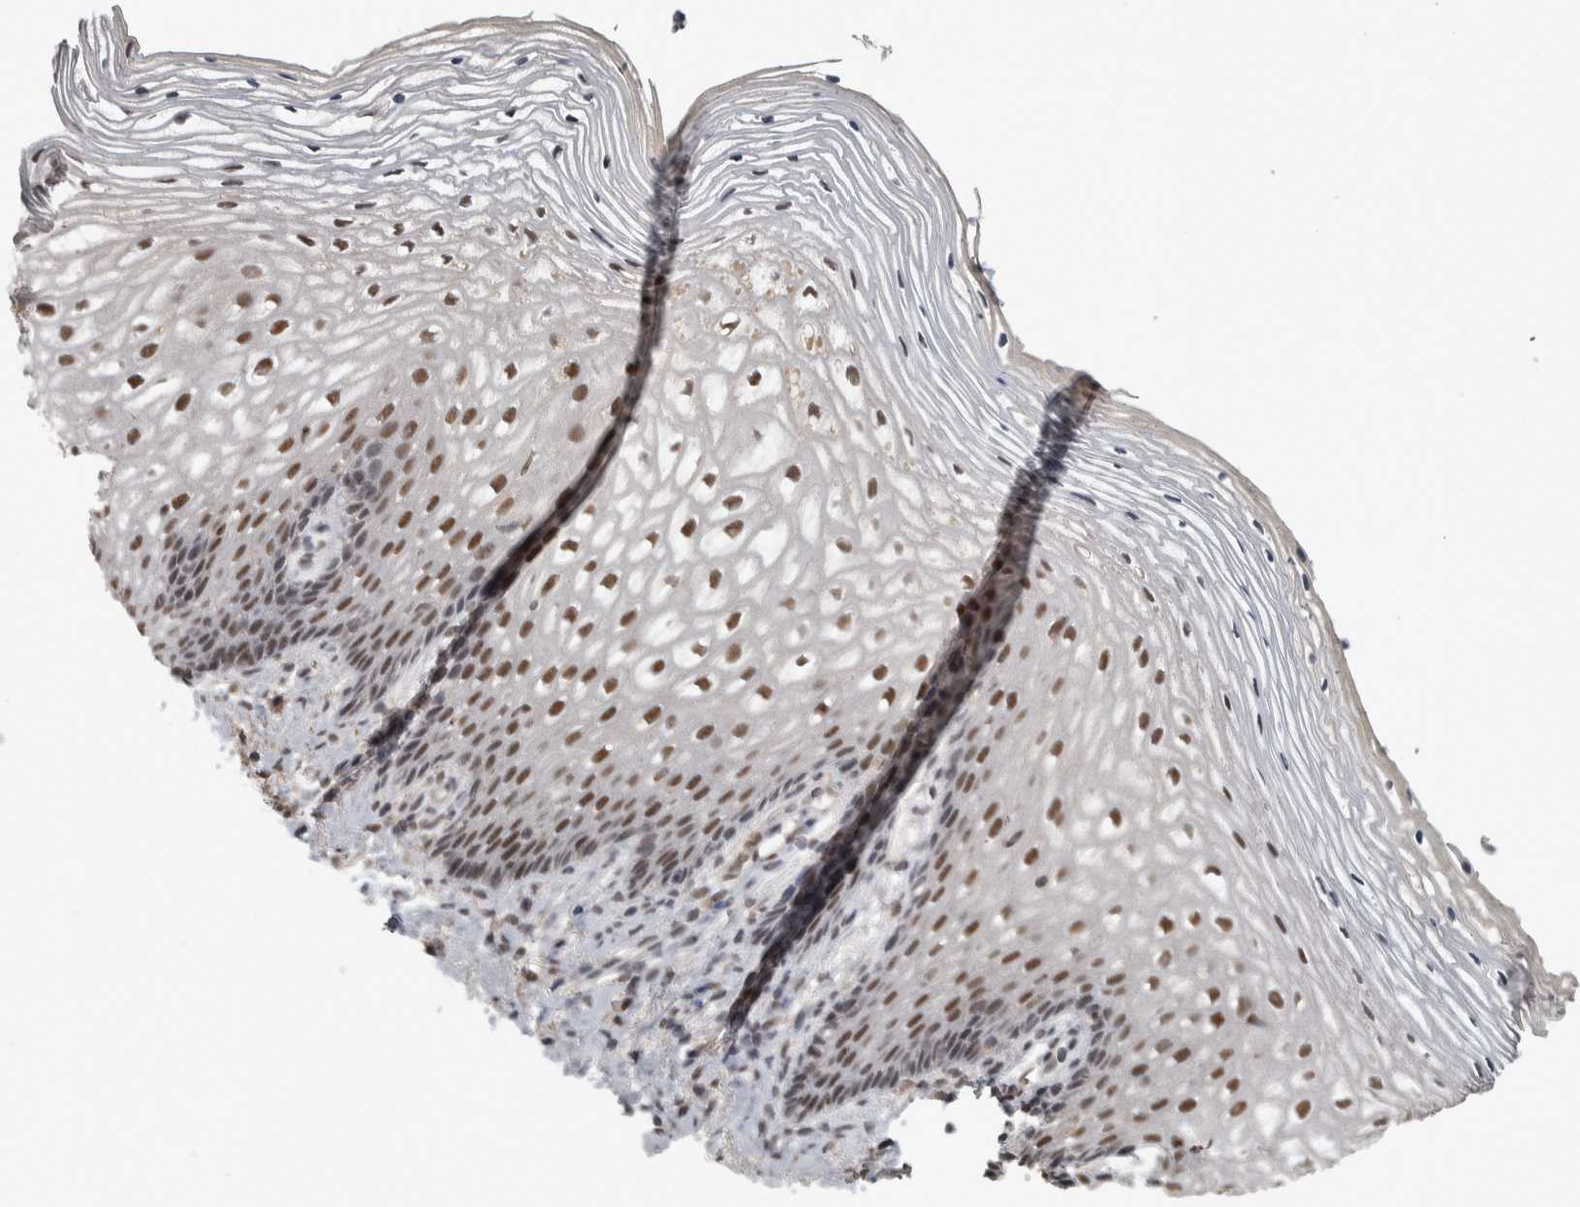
{"staining": {"intensity": "strong", "quantity": ">75%", "location": "nuclear"}, "tissue": "vagina", "cell_type": "Squamous epithelial cells", "image_type": "normal", "snomed": [{"axis": "morphology", "description": "Normal tissue, NOS"}, {"axis": "topography", "description": "Vagina"}], "caption": "The immunohistochemical stain highlights strong nuclear expression in squamous epithelial cells of unremarkable vagina. (brown staining indicates protein expression, while blue staining denotes nuclei).", "gene": "DDX42", "patient": {"sex": "female", "age": 60}}